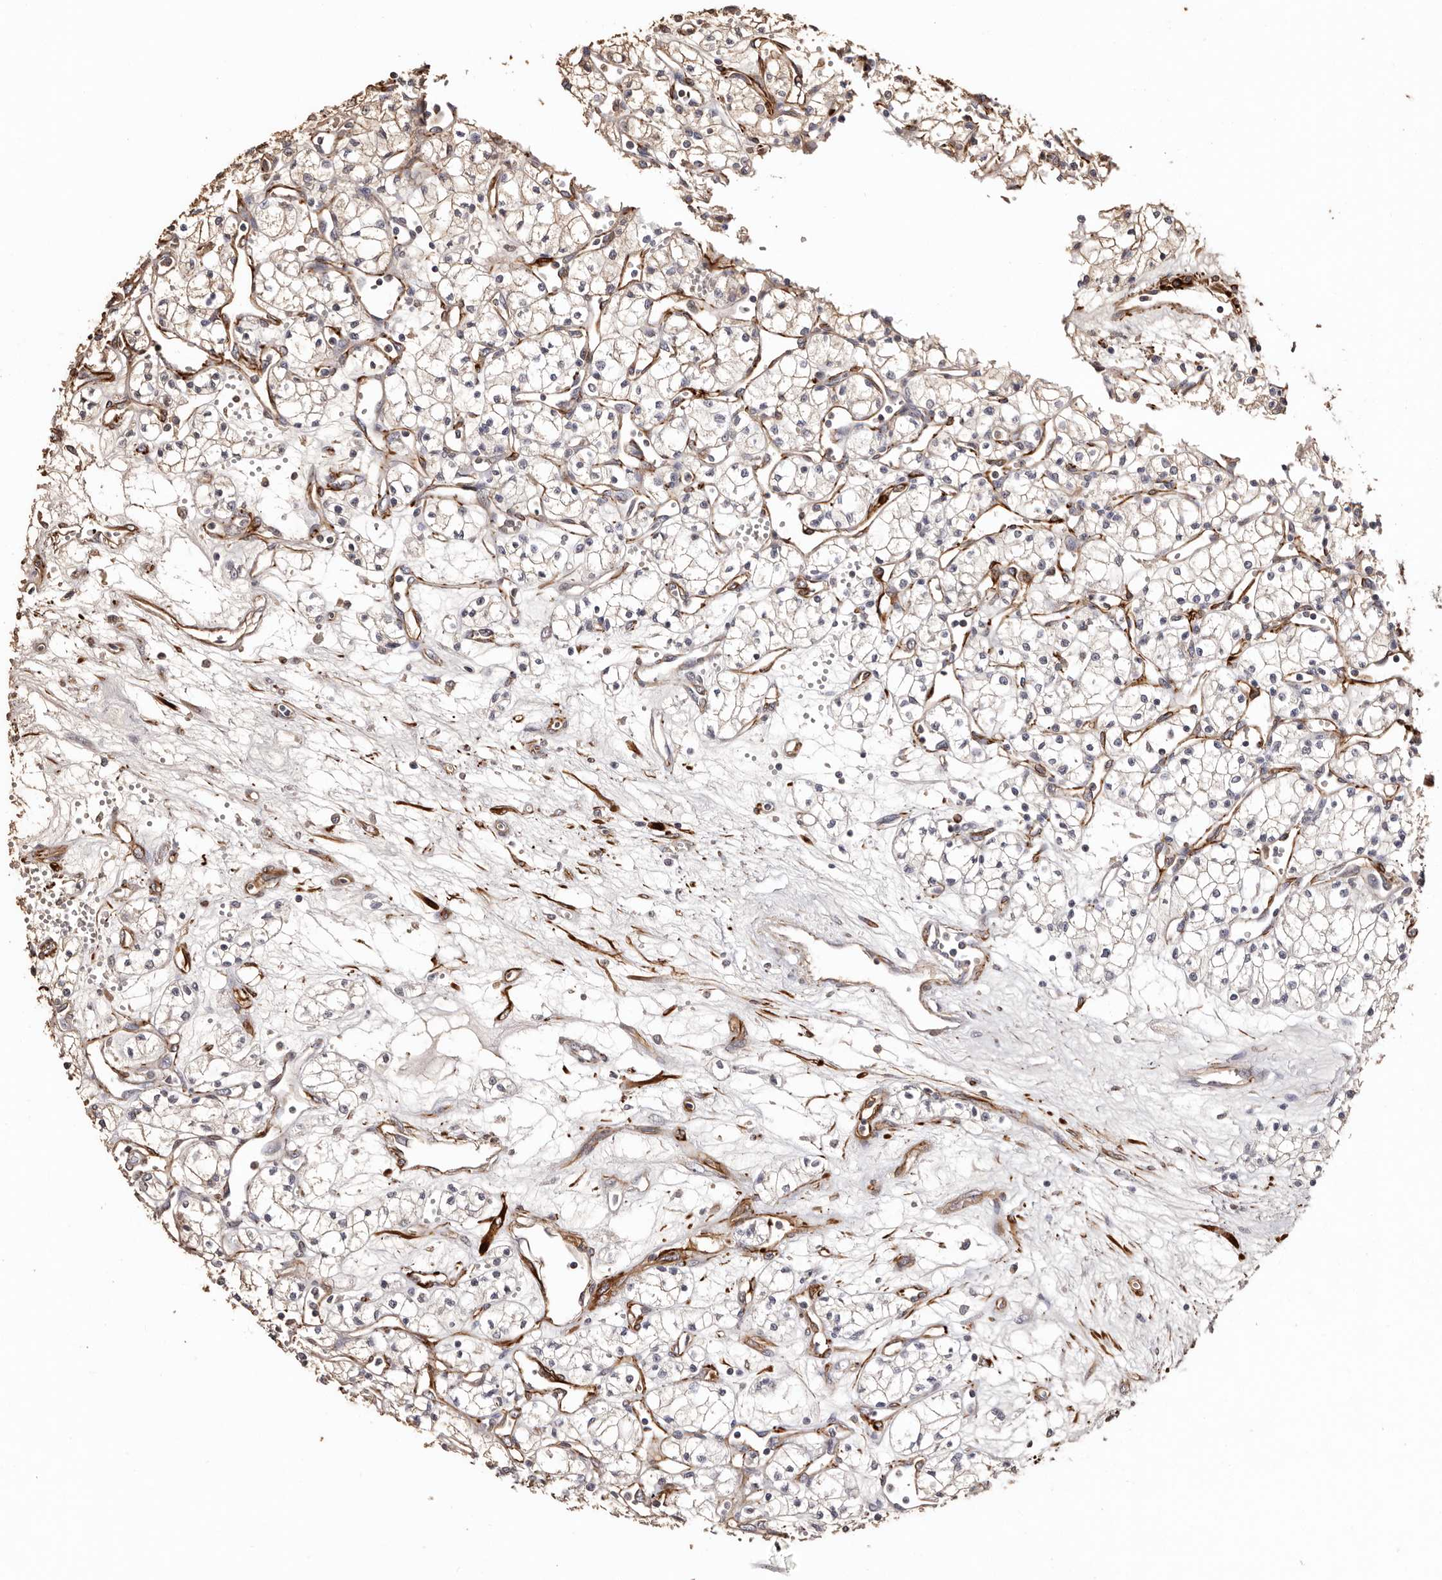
{"staining": {"intensity": "negative", "quantity": "none", "location": "none"}, "tissue": "renal cancer", "cell_type": "Tumor cells", "image_type": "cancer", "snomed": [{"axis": "morphology", "description": "Adenocarcinoma, NOS"}, {"axis": "topography", "description": "Kidney"}], "caption": "A photomicrograph of human adenocarcinoma (renal) is negative for staining in tumor cells.", "gene": "ZNF557", "patient": {"sex": "male", "age": 59}}